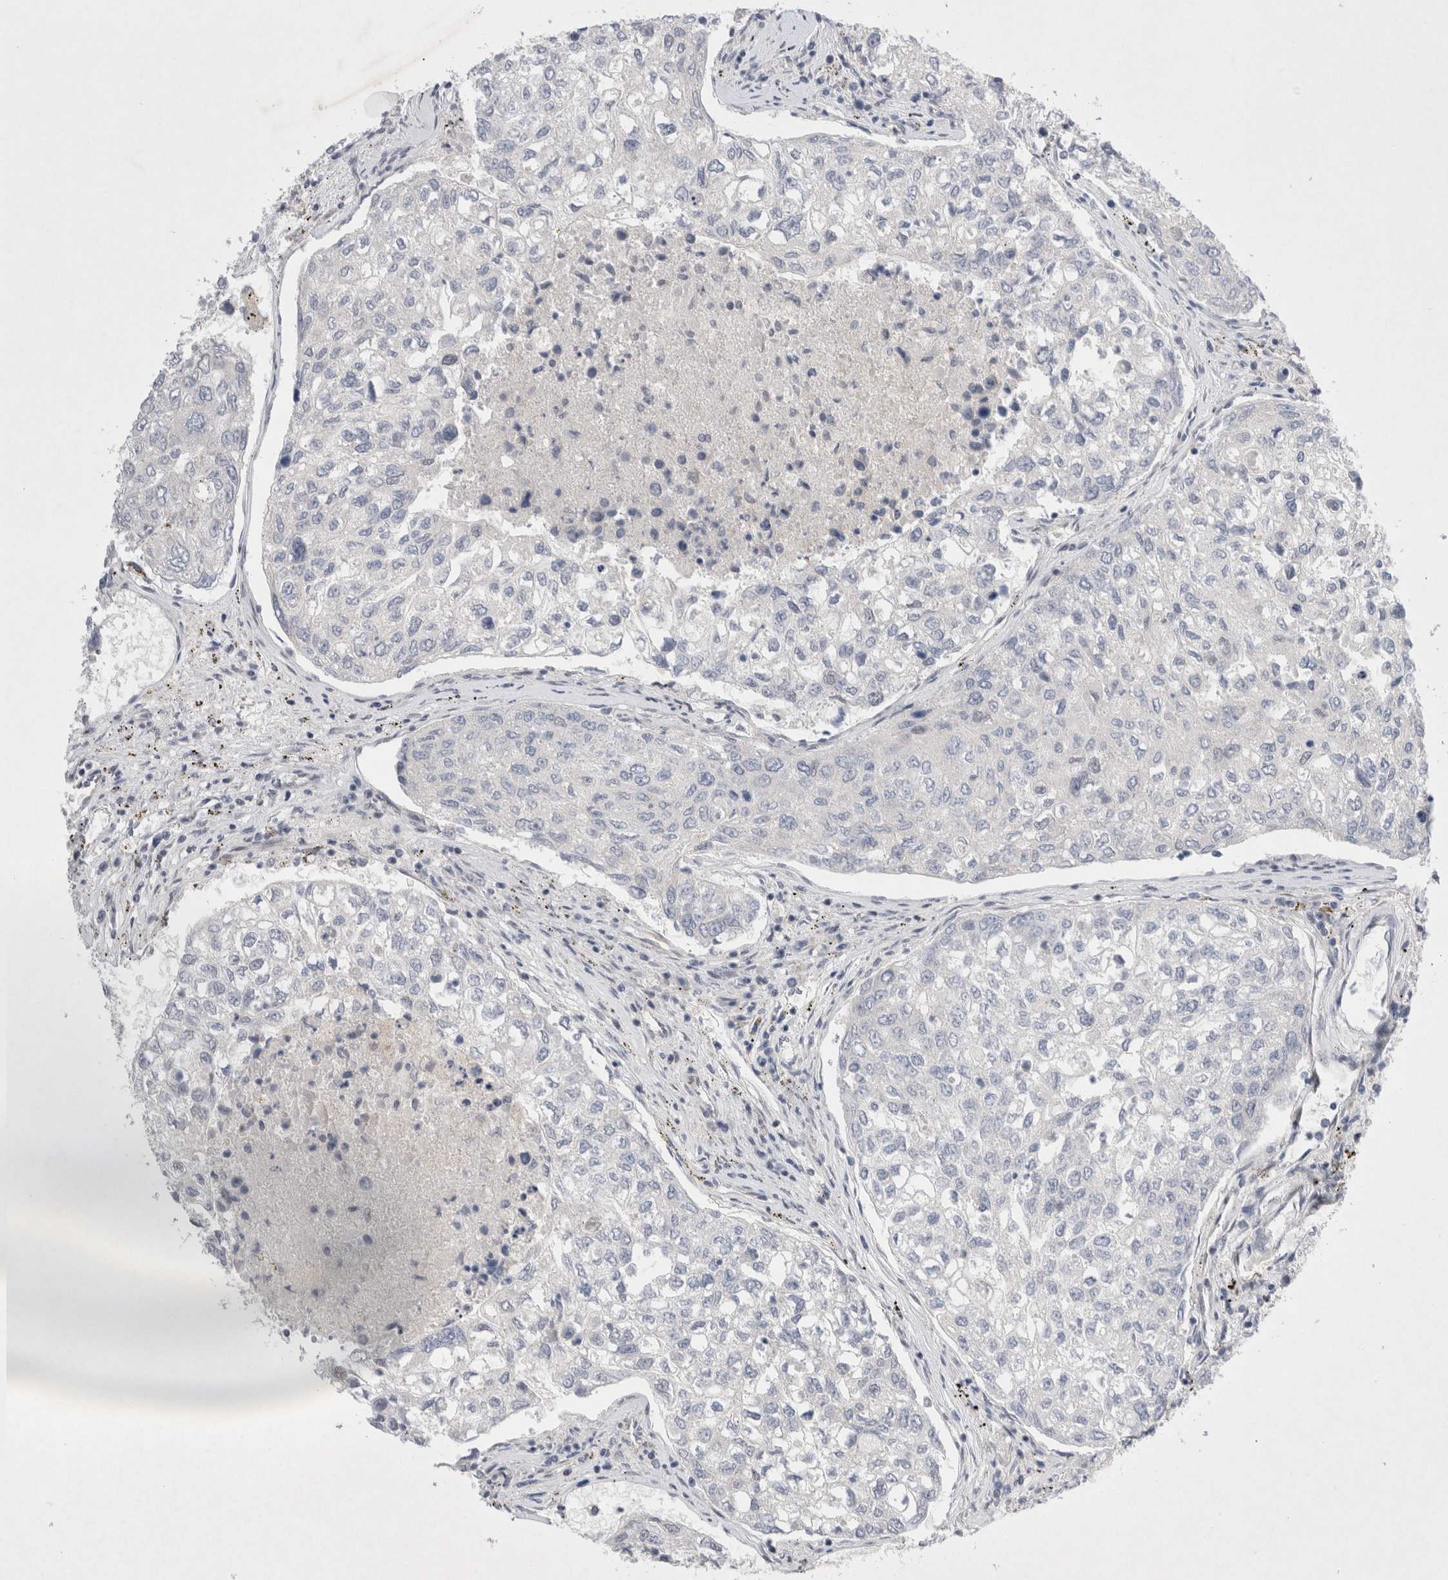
{"staining": {"intensity": "negative", "quantity": "none", "location": "none"}, "tissue": "urothelial cancer", "cell_type": "Tumor cells", "image_type": "cancer", "snomed": [{"axis": "morphology", "description": "Urothelial carcinoma, High grade"}, {"axis": "topography", "description": "Lymph node"}, {"axis": "topography", "description": "Urinary bladder"}], "caption": "Immunohistochemistry (IHC) histopathology image of neoplastic tissue: human urothelial cancer stained with DAB (3,3'-diaminobenzidine) demonstrates no significant protein expression in tumor cells. Nuclei are stained in blue.", "gene": "WIPF2", "patient": {"sex": "male", "age": 51}}